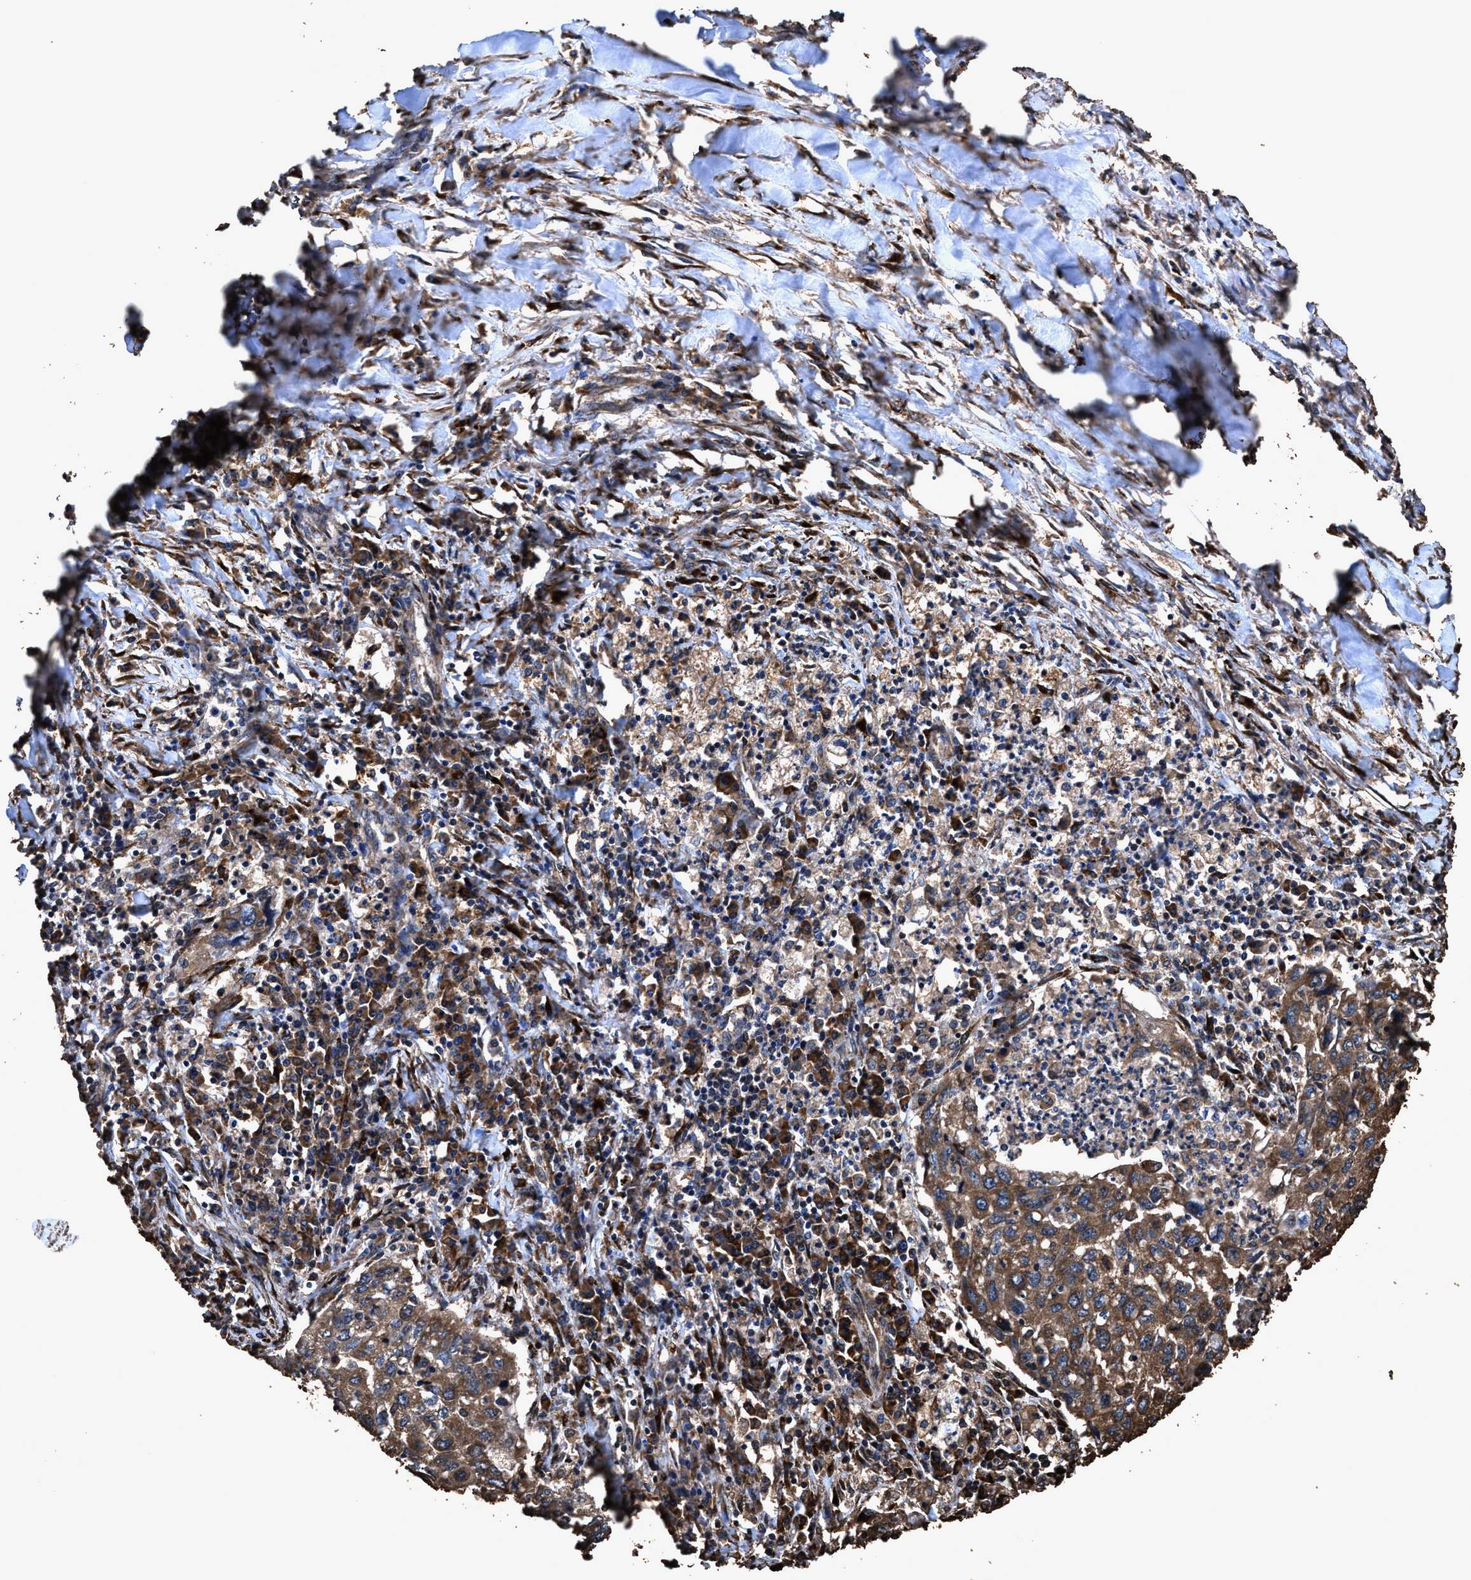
{"staining": {"intensity": "moderate", "quantity": ">75%", "location": "cytoplasmic/membranous"}, "tissue": "lung cancer", "cell_type": "Tumor cells", "image_type": "cancer", "snomed": [{"axis": "morphology", "description": "Squamous cell carcinoma, NOS"}, {"axis": "topography", "description": "Lung"}], "caption": "Lung squamous cell carcinoma stained with a brown dye demonstrates moderate cytoplasmic/membranous positive expression in approximately >75% of tumor cells.", "gene": "ZMYND19", "patient": {"sex": "female", "age": 63}}